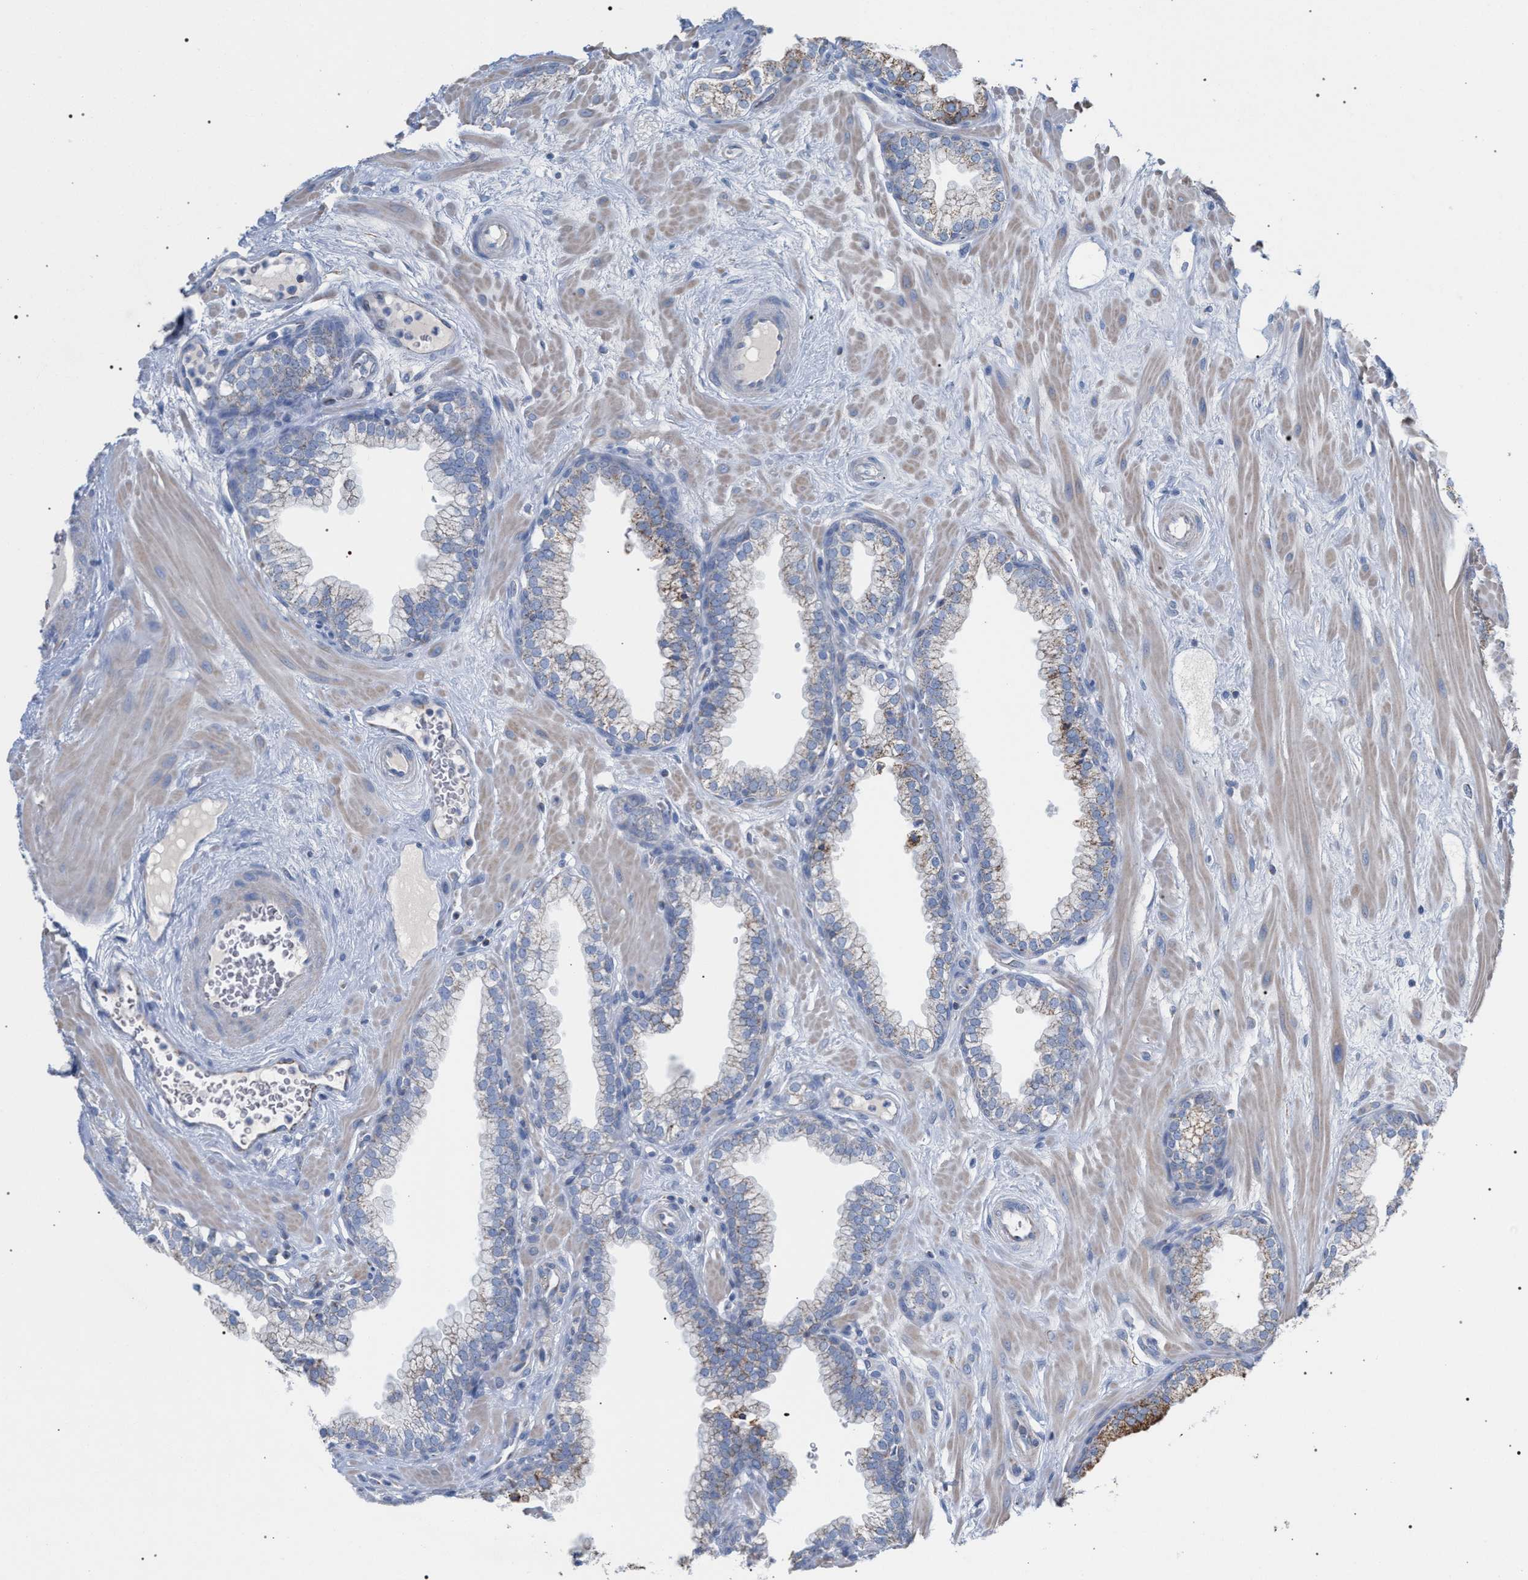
{"staining": {"intensity": "moderate", "quantity": "<25%", "location": "cytoplasmic/membranous"}, "tissue": "prostate", "cell_type": "Glandular cells", "image_type": "normal", "snomed": [{"axis": "morphology", "description": "Normal tissue, NOS"}, {"axis": "morphology", "description": "Urothelial carcinoma, Low grade"}, {"axis": "topography", "description": "Urinary bladder"}, {"axis": "topography", "description": "Prostate"}], "caption": "Moderate cytoplasmic/membranous positivity for a protein is appreciated in approximately <25% of glandular cells of benign prostate using immunohistochemistry (IHC).", "gene": "ECI2", "patient": {"sex": "male", "age": 60}}